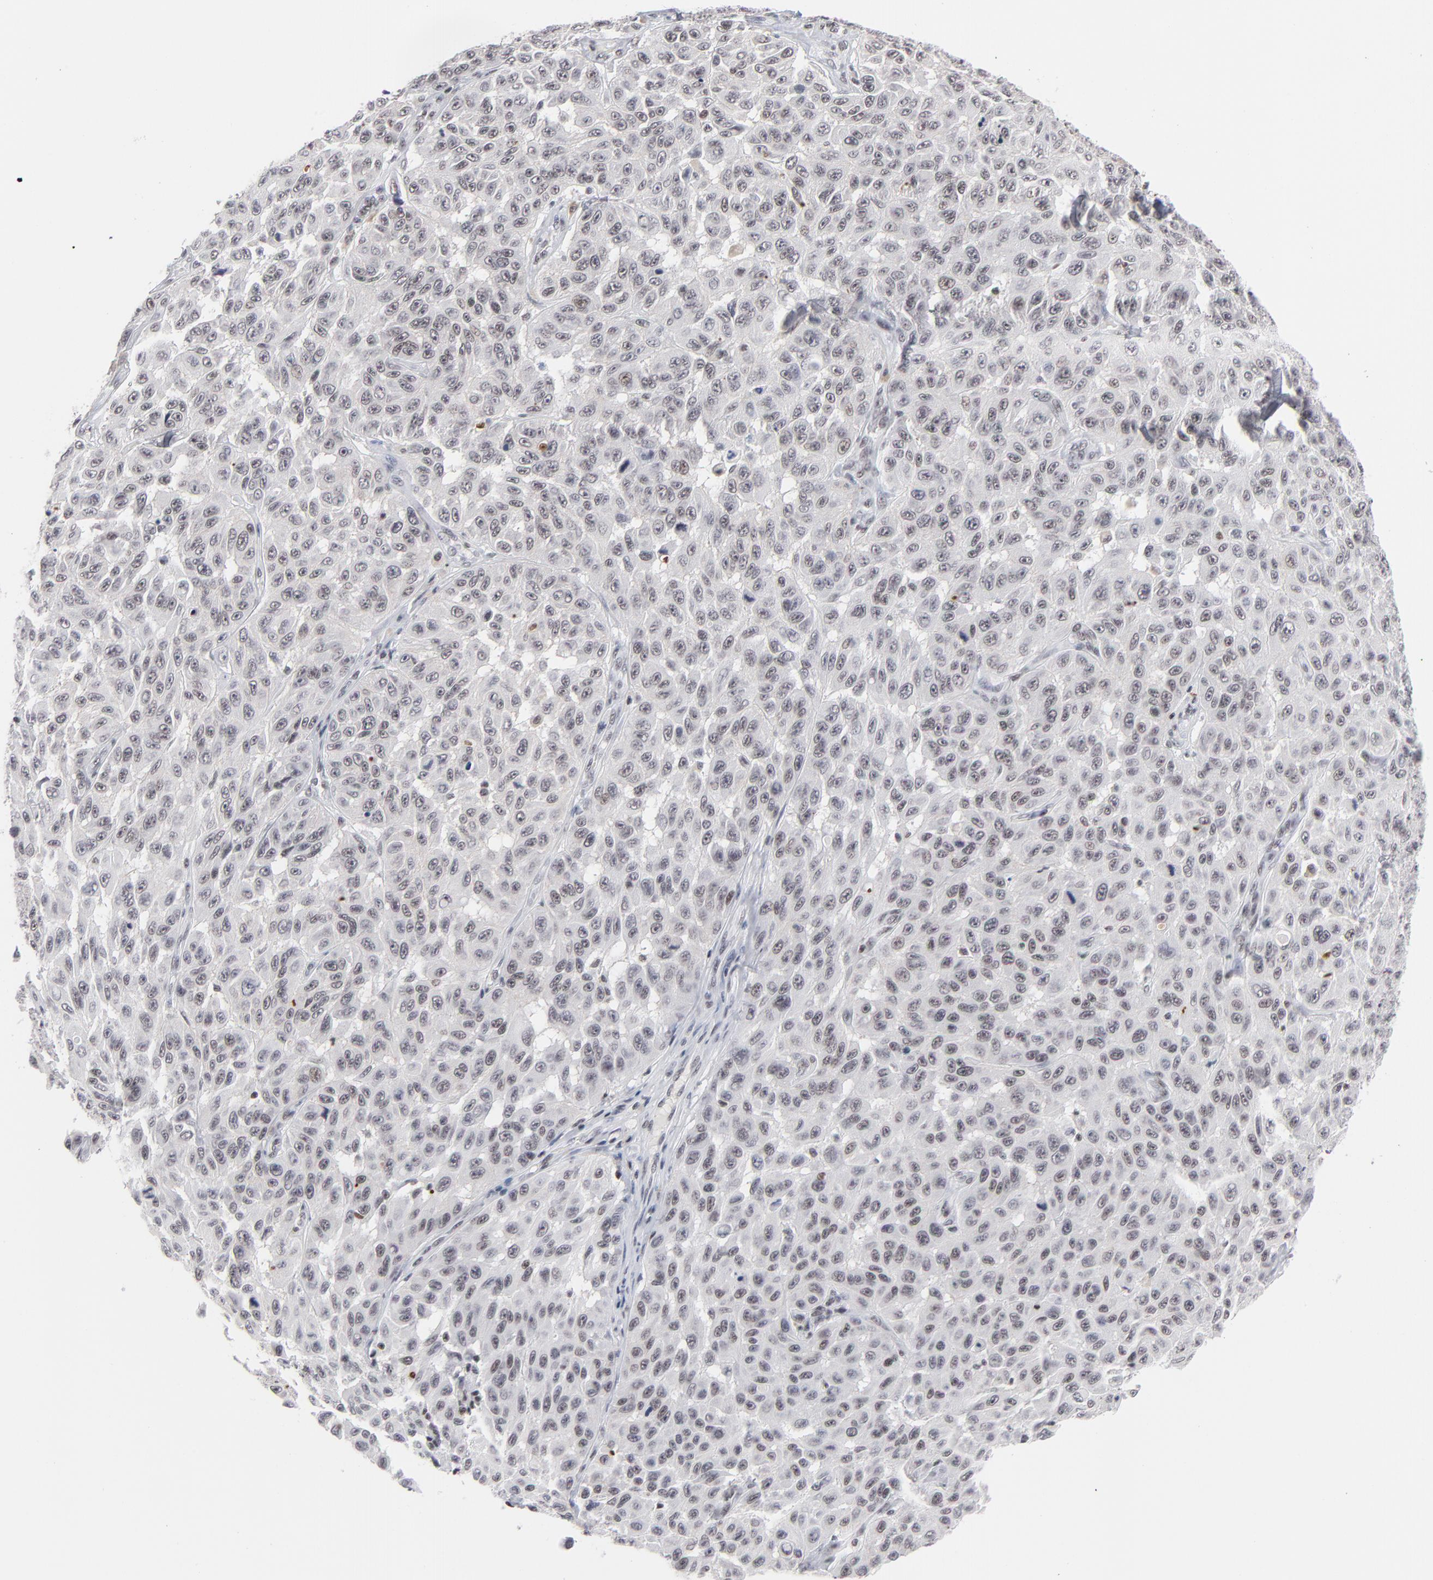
{"staining": {"intensity": "negative", "quantity": "none", "location": "none"}, "tissue": "melanoma", "cell_type": "Tumor cells", "image_type": "cancer", "snomed": [{"axis": "morphology", "description": "Malignant melanoma, NOS"}, {"axis": "topography", "description": "Skin"}], "caption": "This is a histopathology image of IHC staining of melanoma, which shows no expression in tumor cells. (DAB (3,3'-diaminobenzidine) immunohistochemistry with hematoxylin counter stain).", "gene": "ZNF143", "patient": {"sex": "male", "age": 30}}